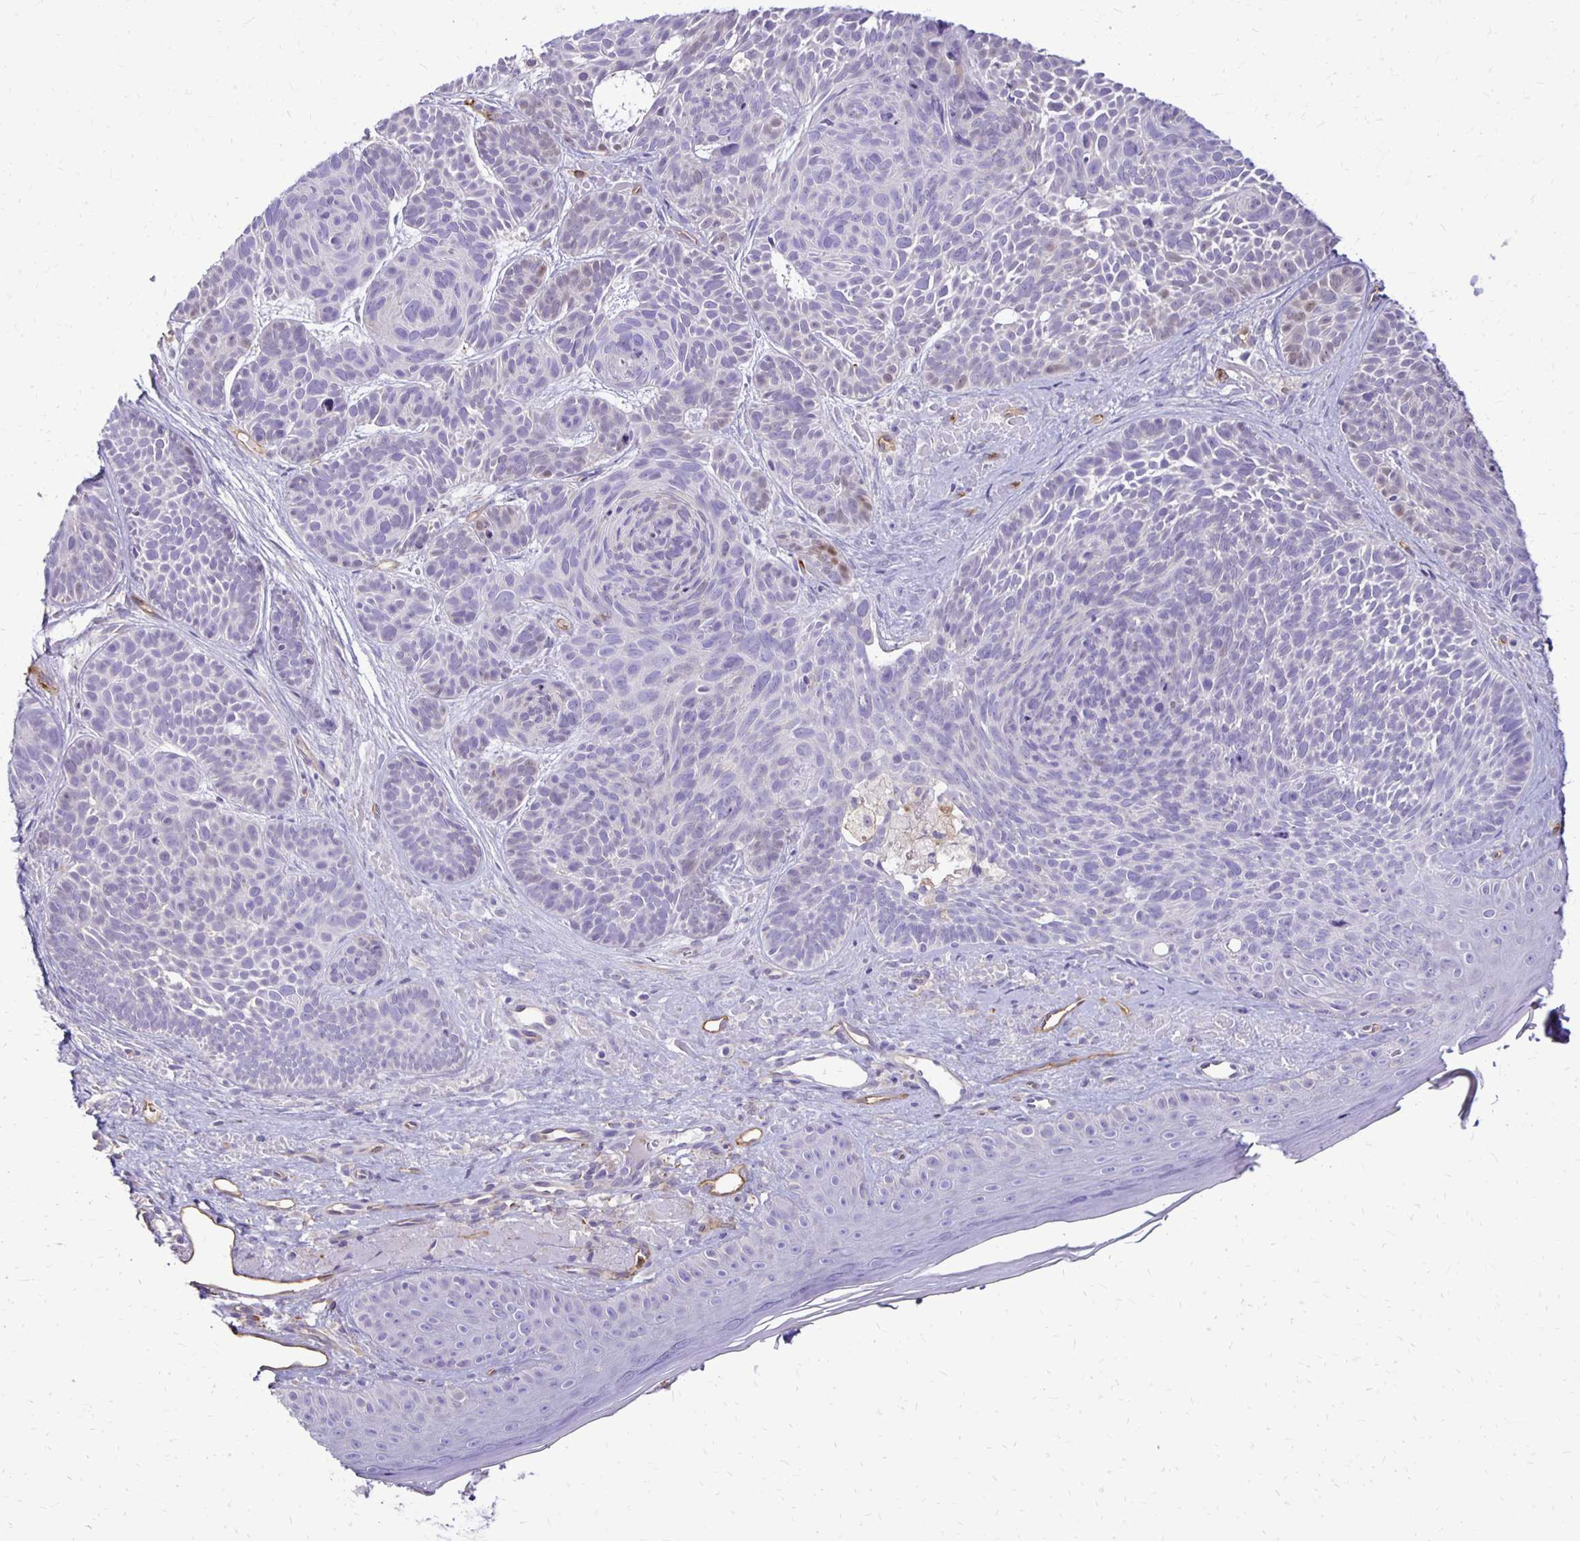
{"staining": {"intensity": "negative", "quantity": "none", "location": "none"}, "tissue": "skin cancer", "cell_type": "Tumor cells", "image_type": "cancer", "snomed": [{"axis": "morphology", "description": "Basal cell carcinoma"}, {"axis": "topography", "description": "Skin"}], "caption": "Skin cancer was stained to show a protein in brown. There is no significant positivity in tumor cells.", "gene": "TTYH1", "patient": {"sex": "male", "age": 81}}